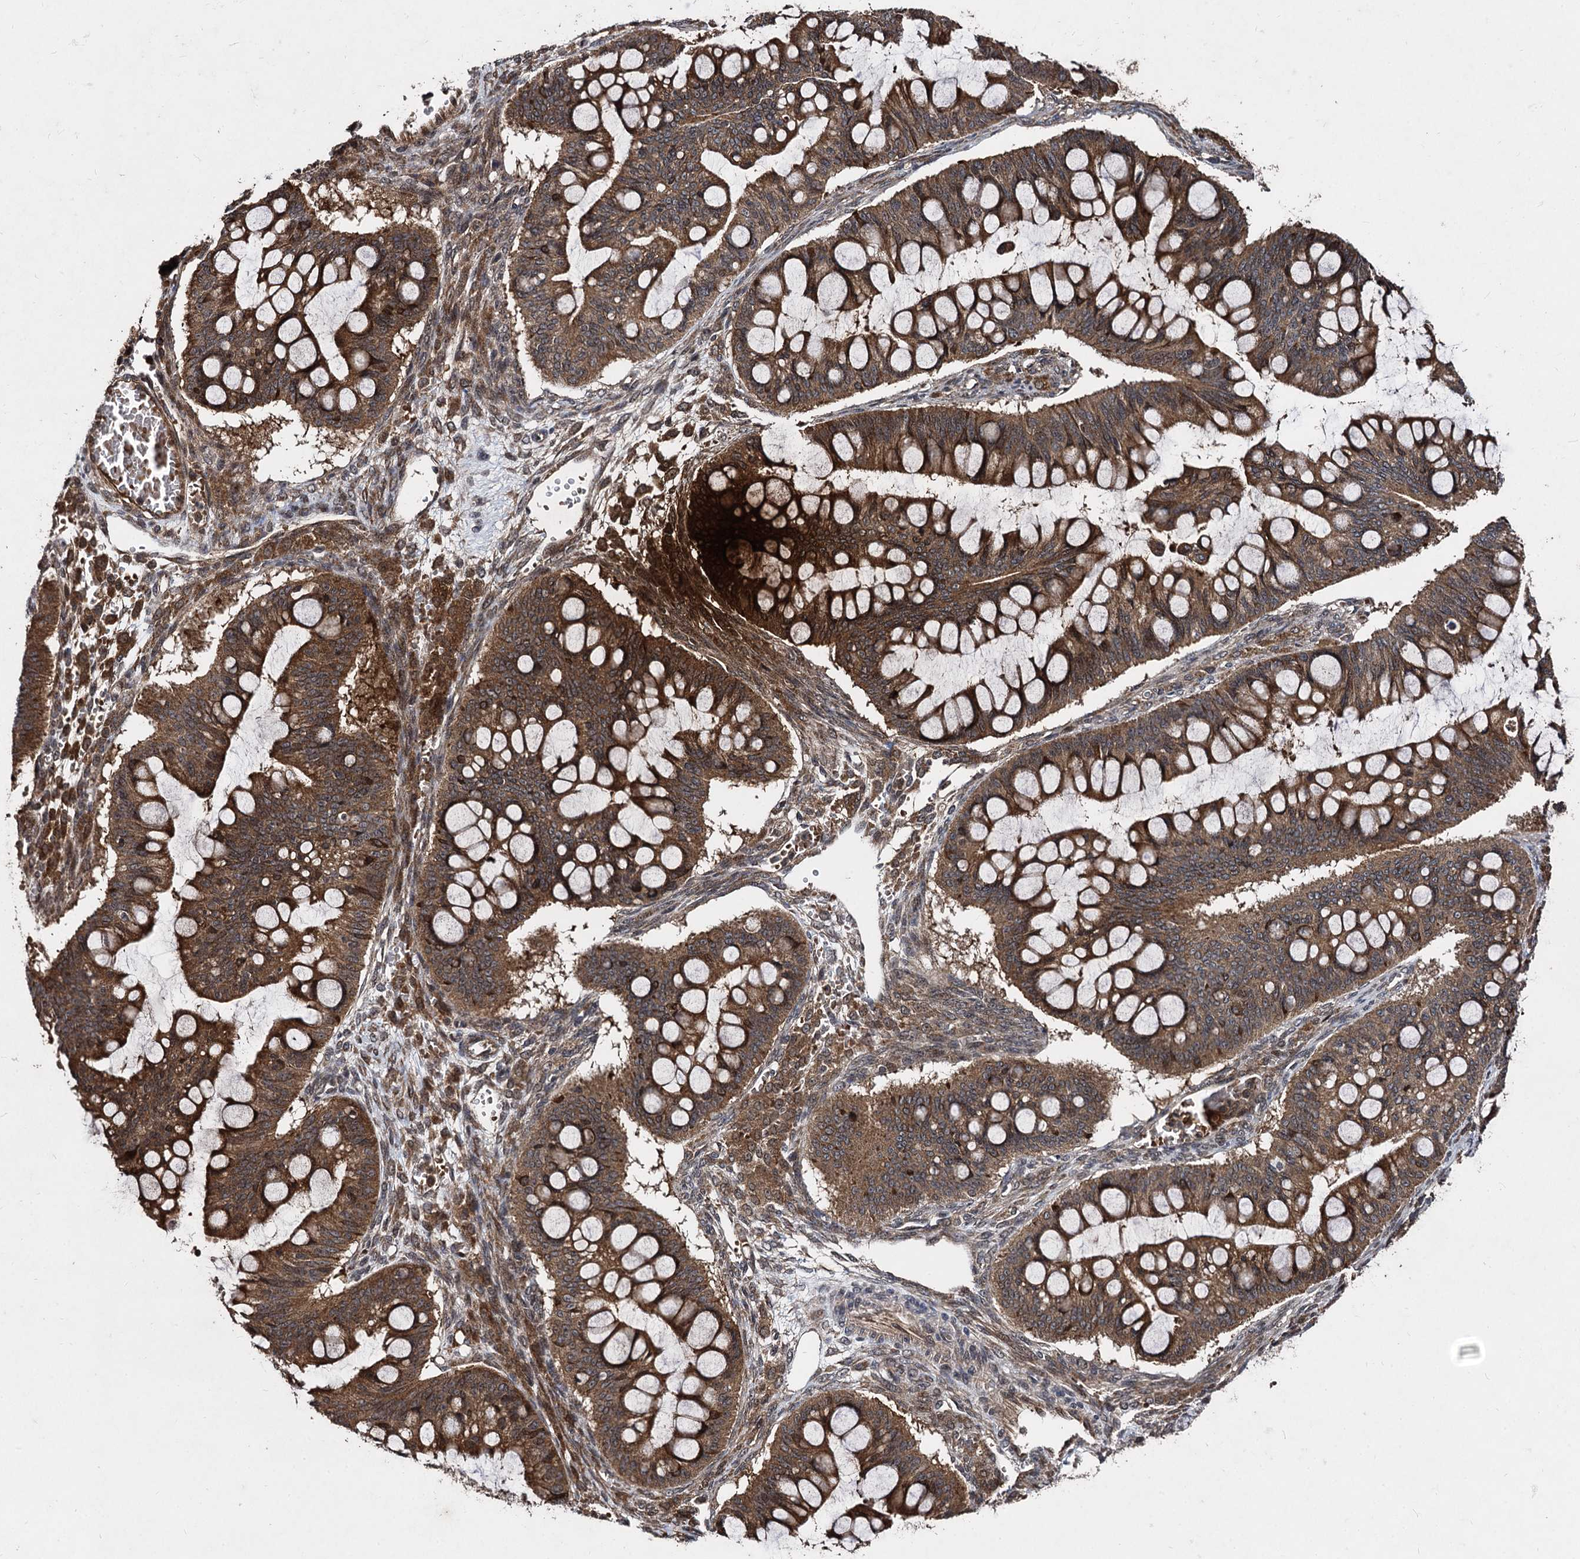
{"staining": {"intensity": "strong", "quantity": ">75%", "location": "cytoplasmic/membranous"}, "tissue": "ovarian cancer", "cell_type": "Tumor cells", "image_type": "cancer", "snomed": [{"axis": "morphology", "description": "Cystadenocarcinoma, mucinous, NOS"}, {"axis": "topography", "description": "Ovary"}], "caption": "This photomicrograph reveals immunohistochemistry staining of human ovarian cancer (mucinous cystadenocarcinoma), with high strong cytoplasmic/membranous positivity in approximately >75% of tumor cells.", "gene": "BCL2L2", "patient": {"sex": "female", "age": 73}}